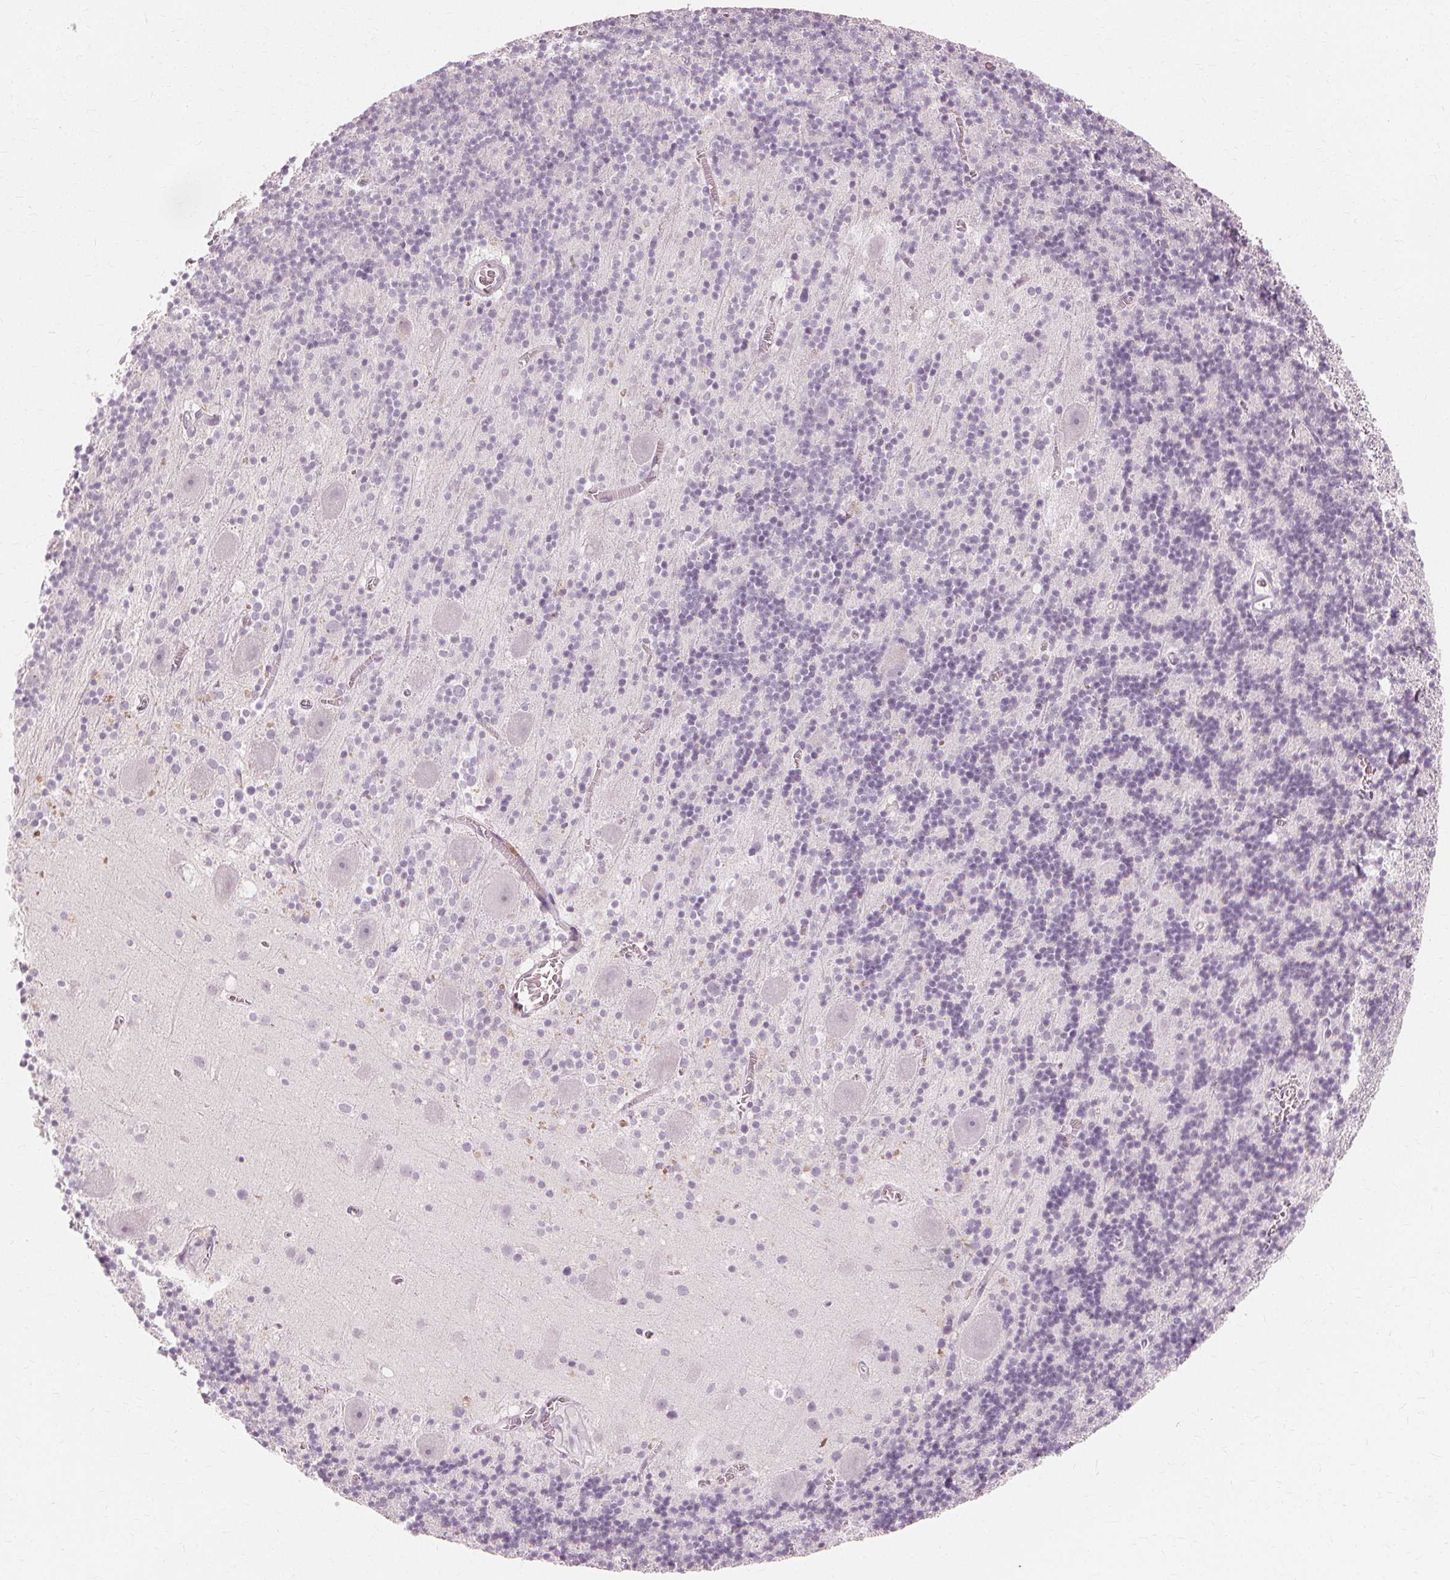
{"staining": {"intensity": "negative", "quantity": "none", "location": "none"}, "tissue": "cerebellum", "cell_type": "Cells in granular layer", "image_type": "normal", "snomed": [{"axis": "morphology", "description": "Normal tissue, NOS"}, {"axis": "topography", "description": "Cerebellum"}], "caption": "A high-resolution histopathology image shows IHC staining of normal cerebellum, which demonstrates no significant staining in cells in granular layer. (Brightfield microscopy of DAB (3,3'-diaminobenzidine) IHC at high magnification).", "gene": "MUC12", "patient": {"sex": "male", "age": 70}}